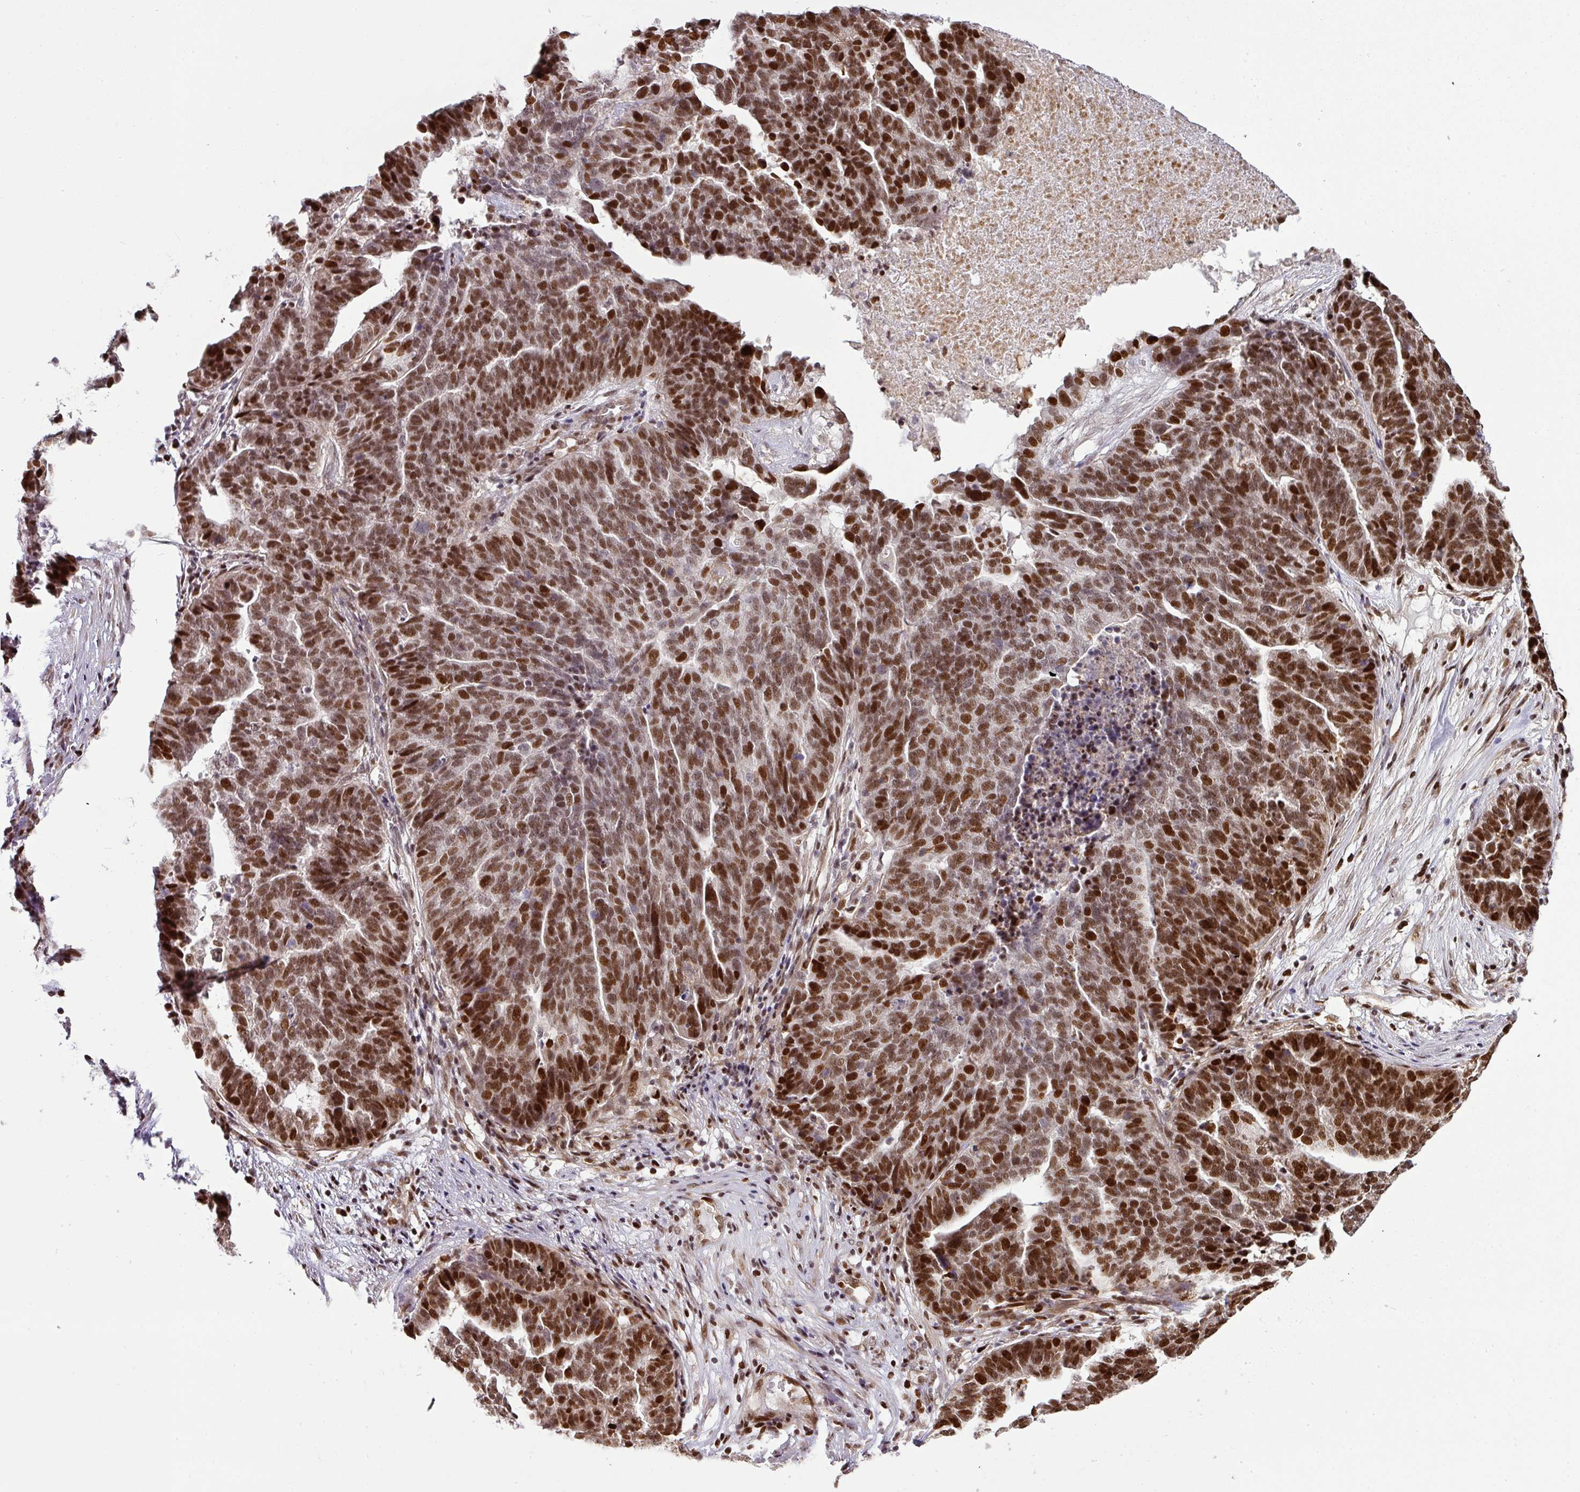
{"staining": {"intensity": "strong", "quantity": ">75%", "location": "nuclear"}, "tissue": "ovarian cancer", "cell_type": "Tumor cells", "image_type": "cancer", "snomed": [{"axis": "morphology", "description": "Cystadenocarcinoma, serous, NOS"}, {"axis": "topography", "description": "Ovary"}], "caption": "This image exhibits ovarian cancer stained with immunohistochemistry (IHC) to label a protein in brown. The nuclear of tumor cells show strong positivity for the protein. Nuclei are counter-stained blue.", "gene": "MYSM1", "patient": {"sex": "female", "age": 59}}